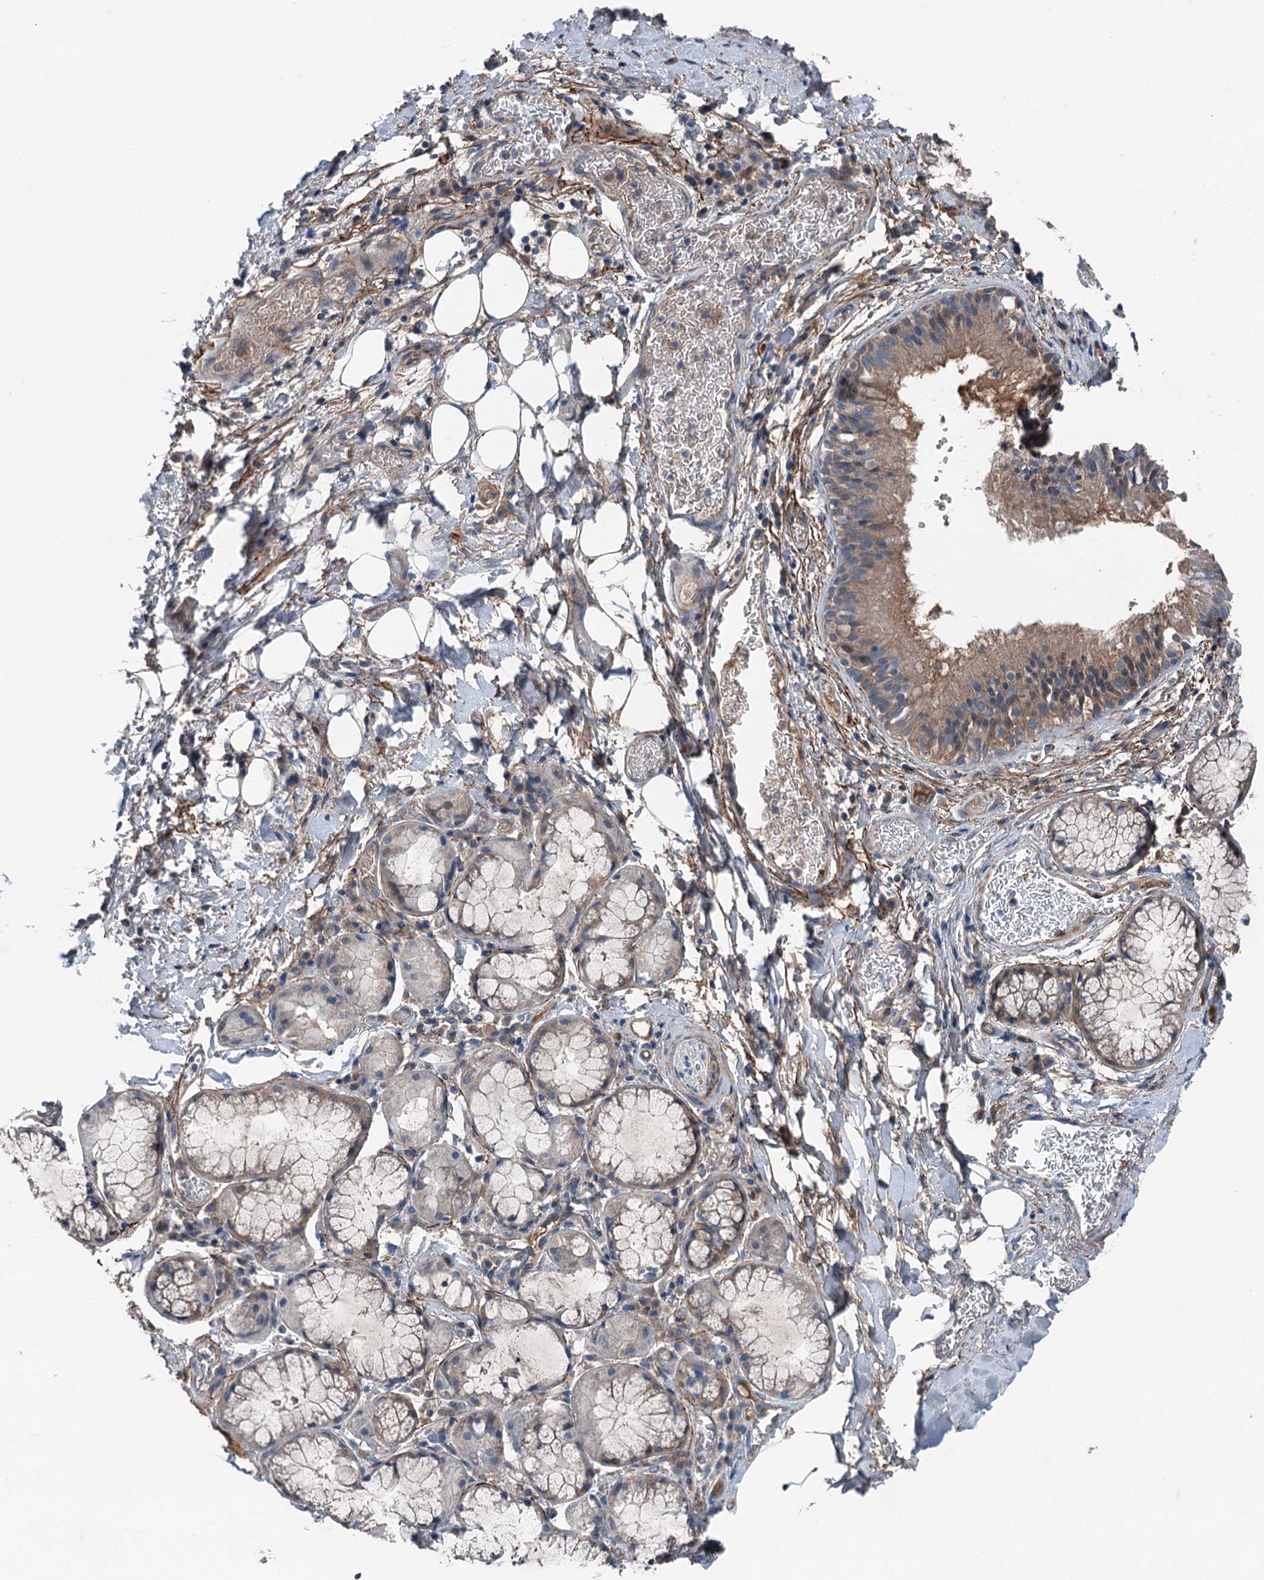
{"staining": {"intensity": "negative", "quantity": "none", "location": "none"}, "tissue": "adipose tissue", "cell_type": "Adipocytes", "image_type": "normal", "snomed": [{"axis": "morphology", "description": "Normal tissue, NOS"}, {"axis": "topography", "description": "Lymph node"}, {"axis": "topography", "description": "Cartilage tissue"}, {"axis": "topography", "description": "Bronchus"}], "caption": "The photomicrograph displays no significant positivity in adipocytes of adipose tissue.", "gene": "SLC2A10", "patient": {"sex": "male", "age": 63}}